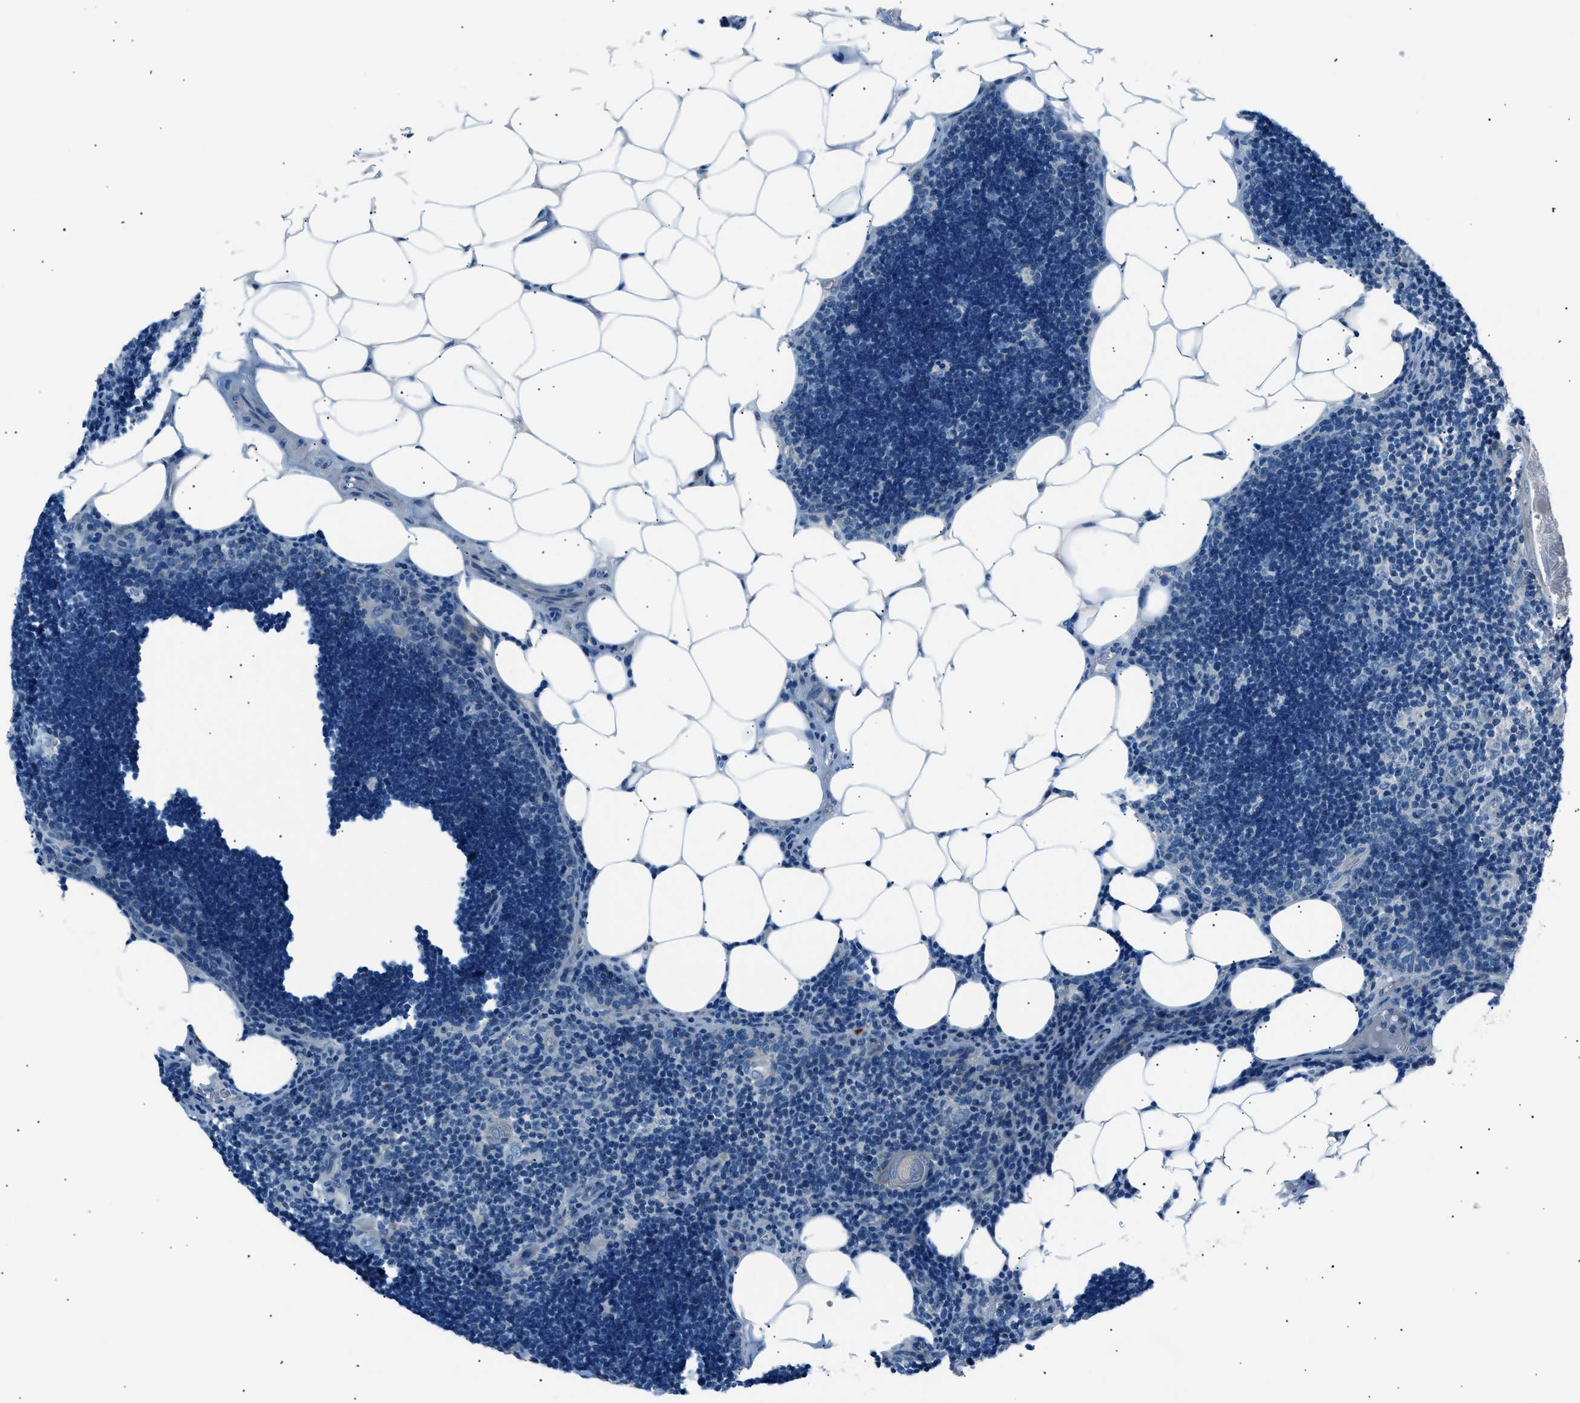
{"staining": {"intensity": "negative", "quantity": "none", "location": "none"}, "tissue": "lymph node", "cell_type": "Germinal center cells", "image_type": "normal", "snomed": [{"axis": "morphology", "description": "Normal tissue, NOS"}, {"axis": "topography", "description": "Lymph node"}], "caption": "Immunohistochemistry (IHC) micrograph of normal lymph node: lymph node stained with DAB demonstrates no significant protein positivity in germinal center cells. (Immunohistochemistry (IHC), brightfield microscopy, high magnification).", "gene": "LRRC37B", "patient": {"sex": "male", "age": 33}}